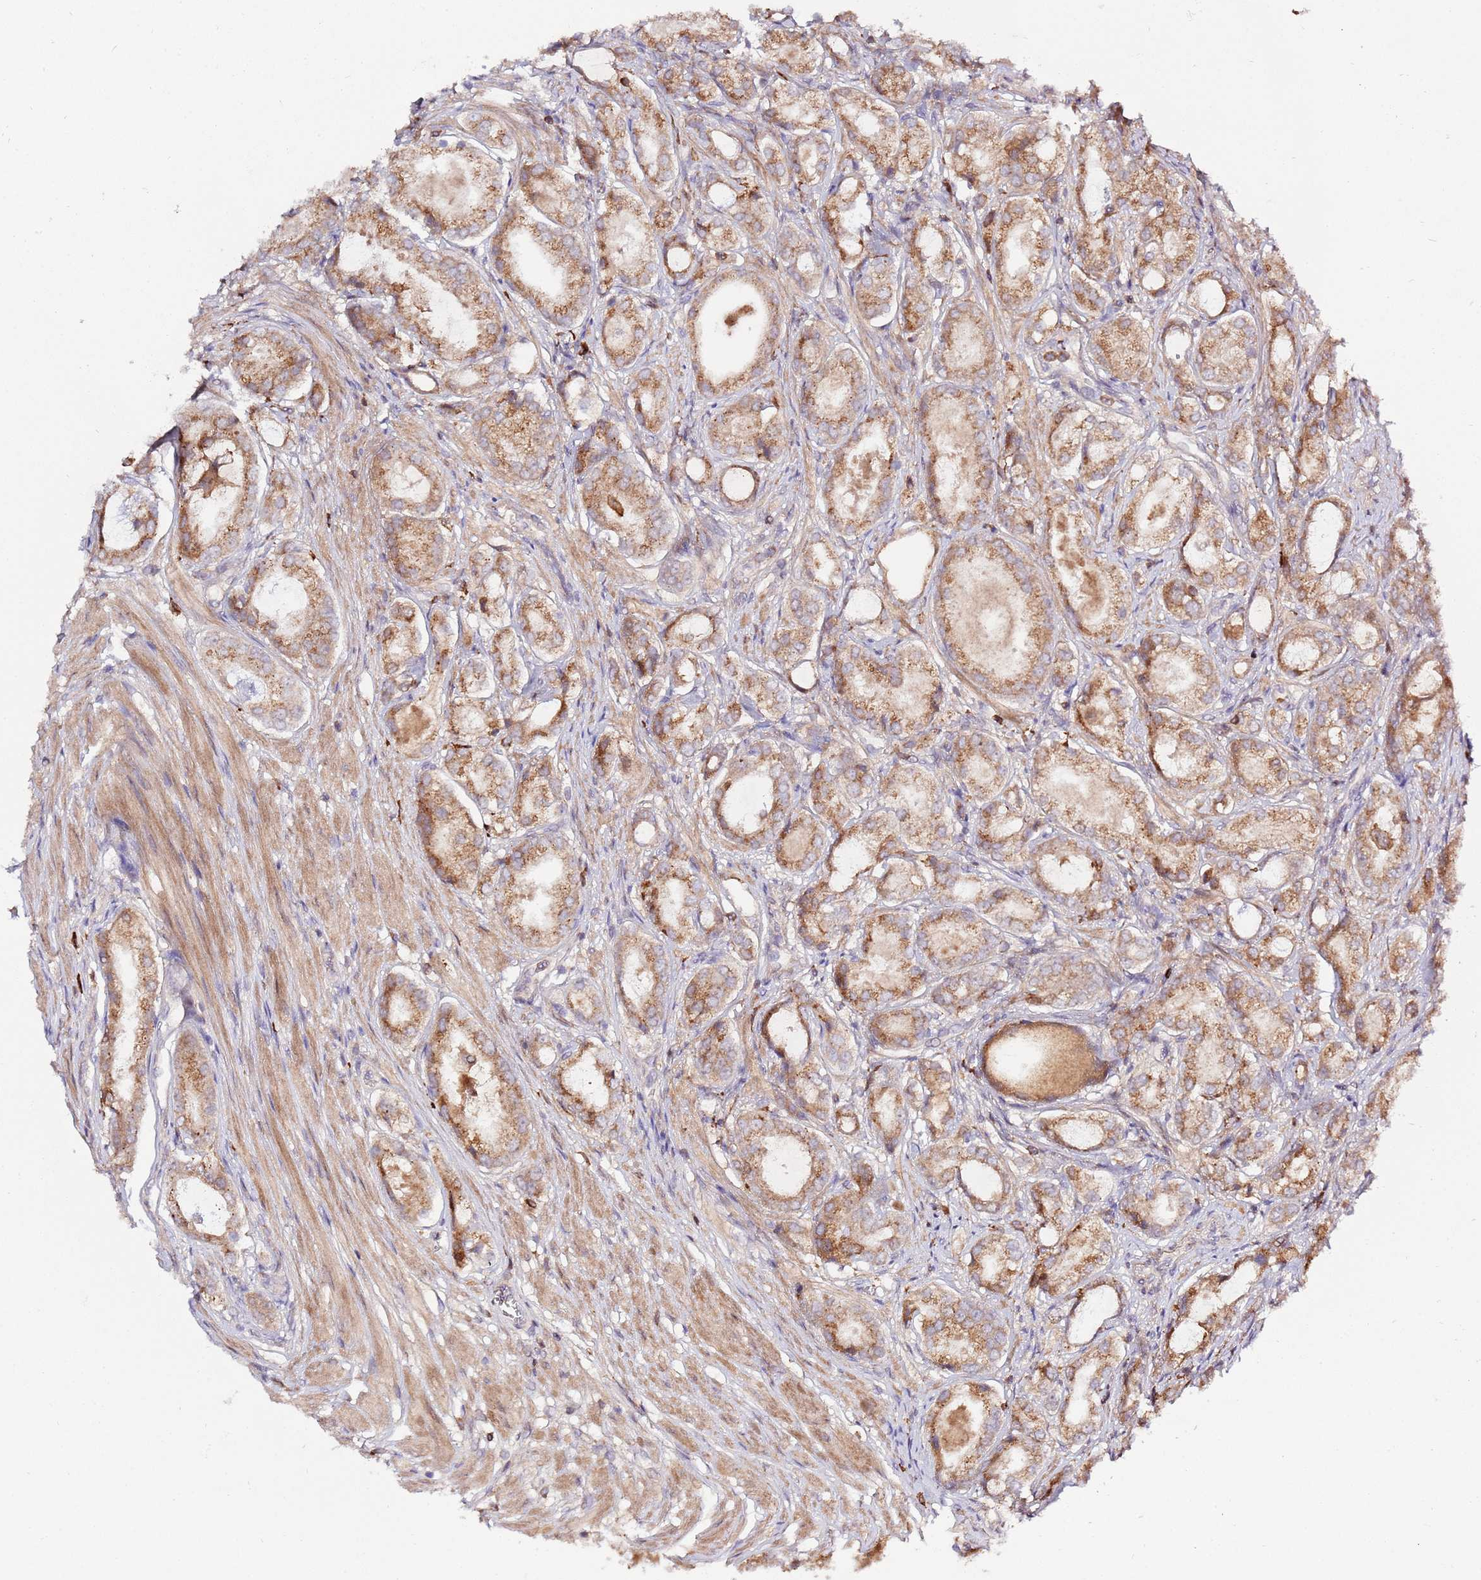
{"staining": {"intensity": "moderate", "quantity": ">75%", "location": "cytoplasmic/membranous"}, "tissue": "prostate cancer", "cell_type": "Tumor cells", "image_type": "cancer", "snomed": [{"axis": "morphology", "description": "Adenocarcinoma, Low grade"}, {"axis": "topography", "description": "Prostate"}], "caption": "DAB (3,3'-diaminobenzidine) immunohistochemical staining of prostate cancer reveals moderate cytoplasmic/membranous protein staining in approximately >75% of tumor cells. (DAB (3,3'-diaminobenzidine) IHC, brown staining for protein, blue staining for nuclei).", "gene": "ZNF624", "patient": {"sex": "male", "age": 68}}